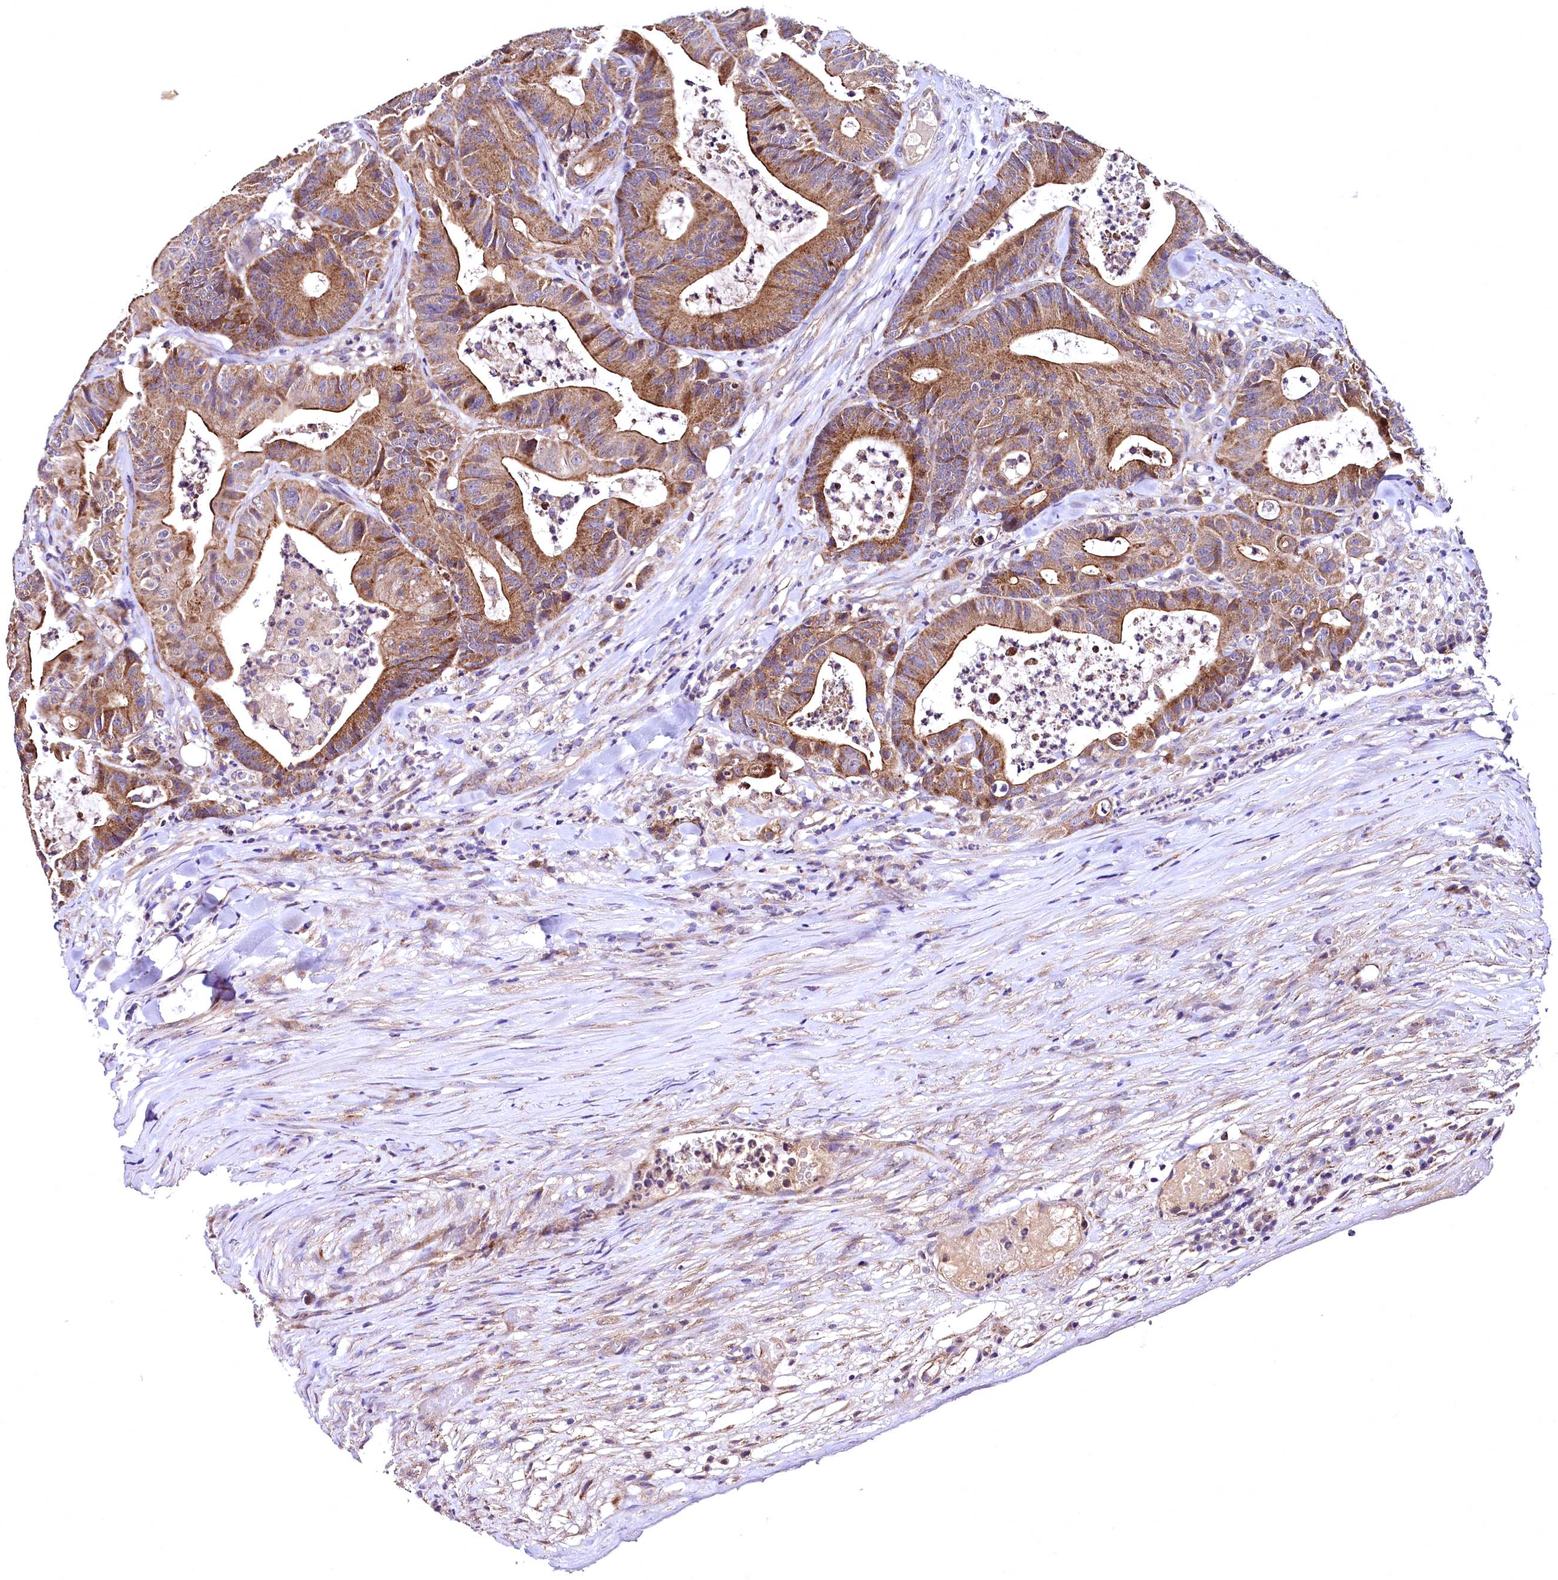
{"staining": {"intensity": "moderate", "quantity": ">75%", "location": "cytoplasmic/membranous"}, "tissue": "colorectal cancer", "cell_type": "Tumor cells", "image_type": "cancer", "snomed": [{"axis": "morphology", "description": "Adenocarcinoma, NOS"}, {"axis": "topography", "description": "Colon"}], "caption": "Moderate cytoplasmic/membranous positivity is present in about >75% of tumor cells in adenocarcinoma (colorectal).", "gene": "MRPL57", "patient": {"sex": "female", "age": 84}}